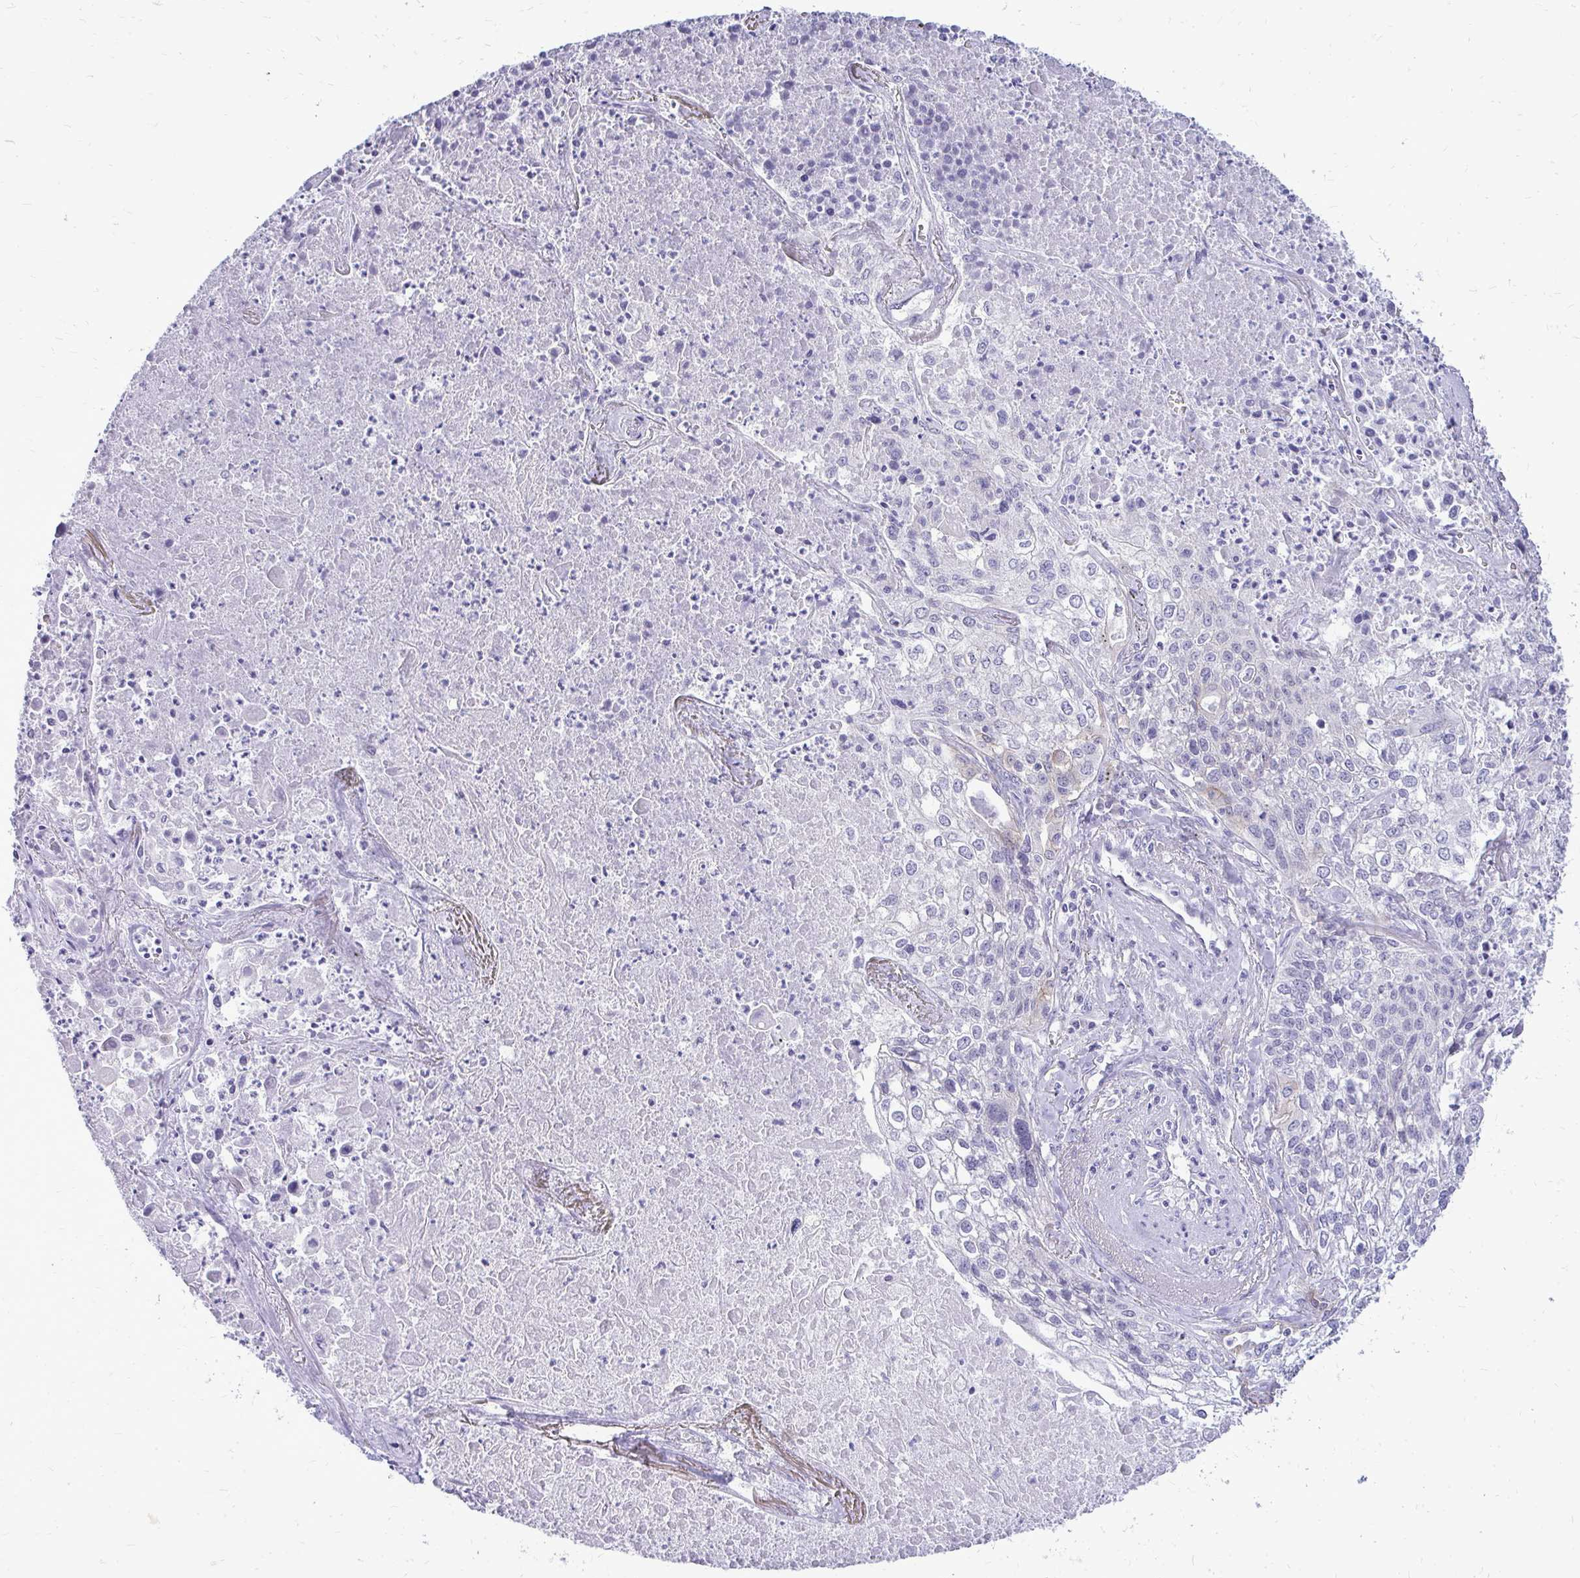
{"staining": {"intensity": "negative", "quantity": "none", "location": "none"}, "tissue": "lung cancer", "cell_type": "Tumor cells", "image_type": "cancer", "snomed": [{"axis": "morphology", "description": "Squamous cell carcinoma, NOS"}, {"axis": "topography", "description": "Lung"}], "caption": "Squamous cell carcinoma (lung) was stained to show a protein in brown. There is no significant expression in tumor cells.", "gene": "SPTBN2", "patient": {"sex": "male", "age": 74}}